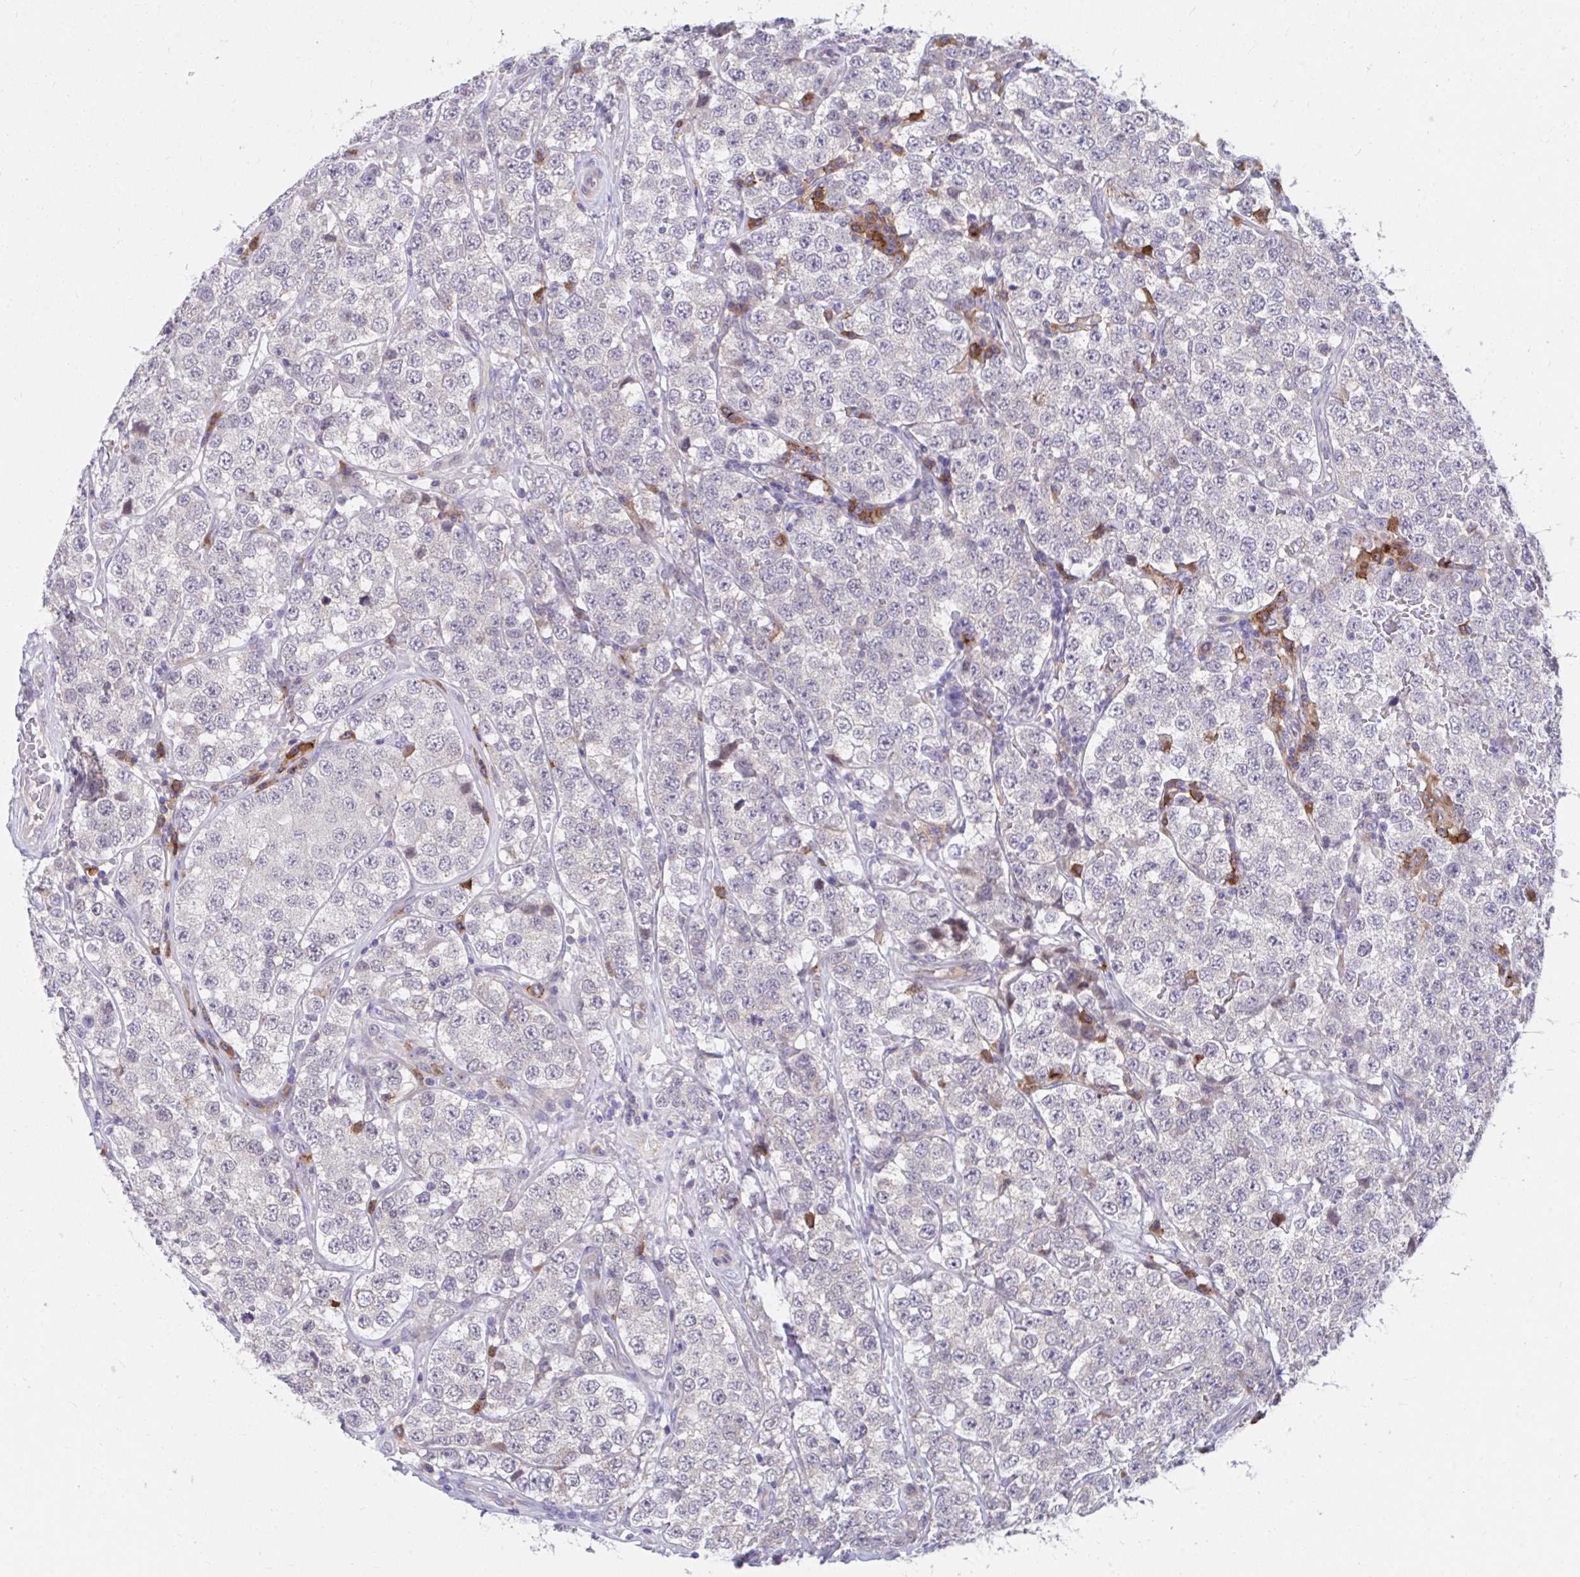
{"staining": {"intensity": "negative", "quantity": "none", "location": "none"}, "tissue": "testis cancer", "cell_type": "Tumor cells", "image_type": "cancer", "snomed": [{"axis": "morphology", "description": "Seminoma, NOS"}, {"axis": "topography", "description": "Testis"}], "caption": "A histopathology image of seminoma (testis) stained for a protein shows no brown staining in tumor cells.", "gene": "SLAMF7", "patient": {"sex": "male", "age": 34}}